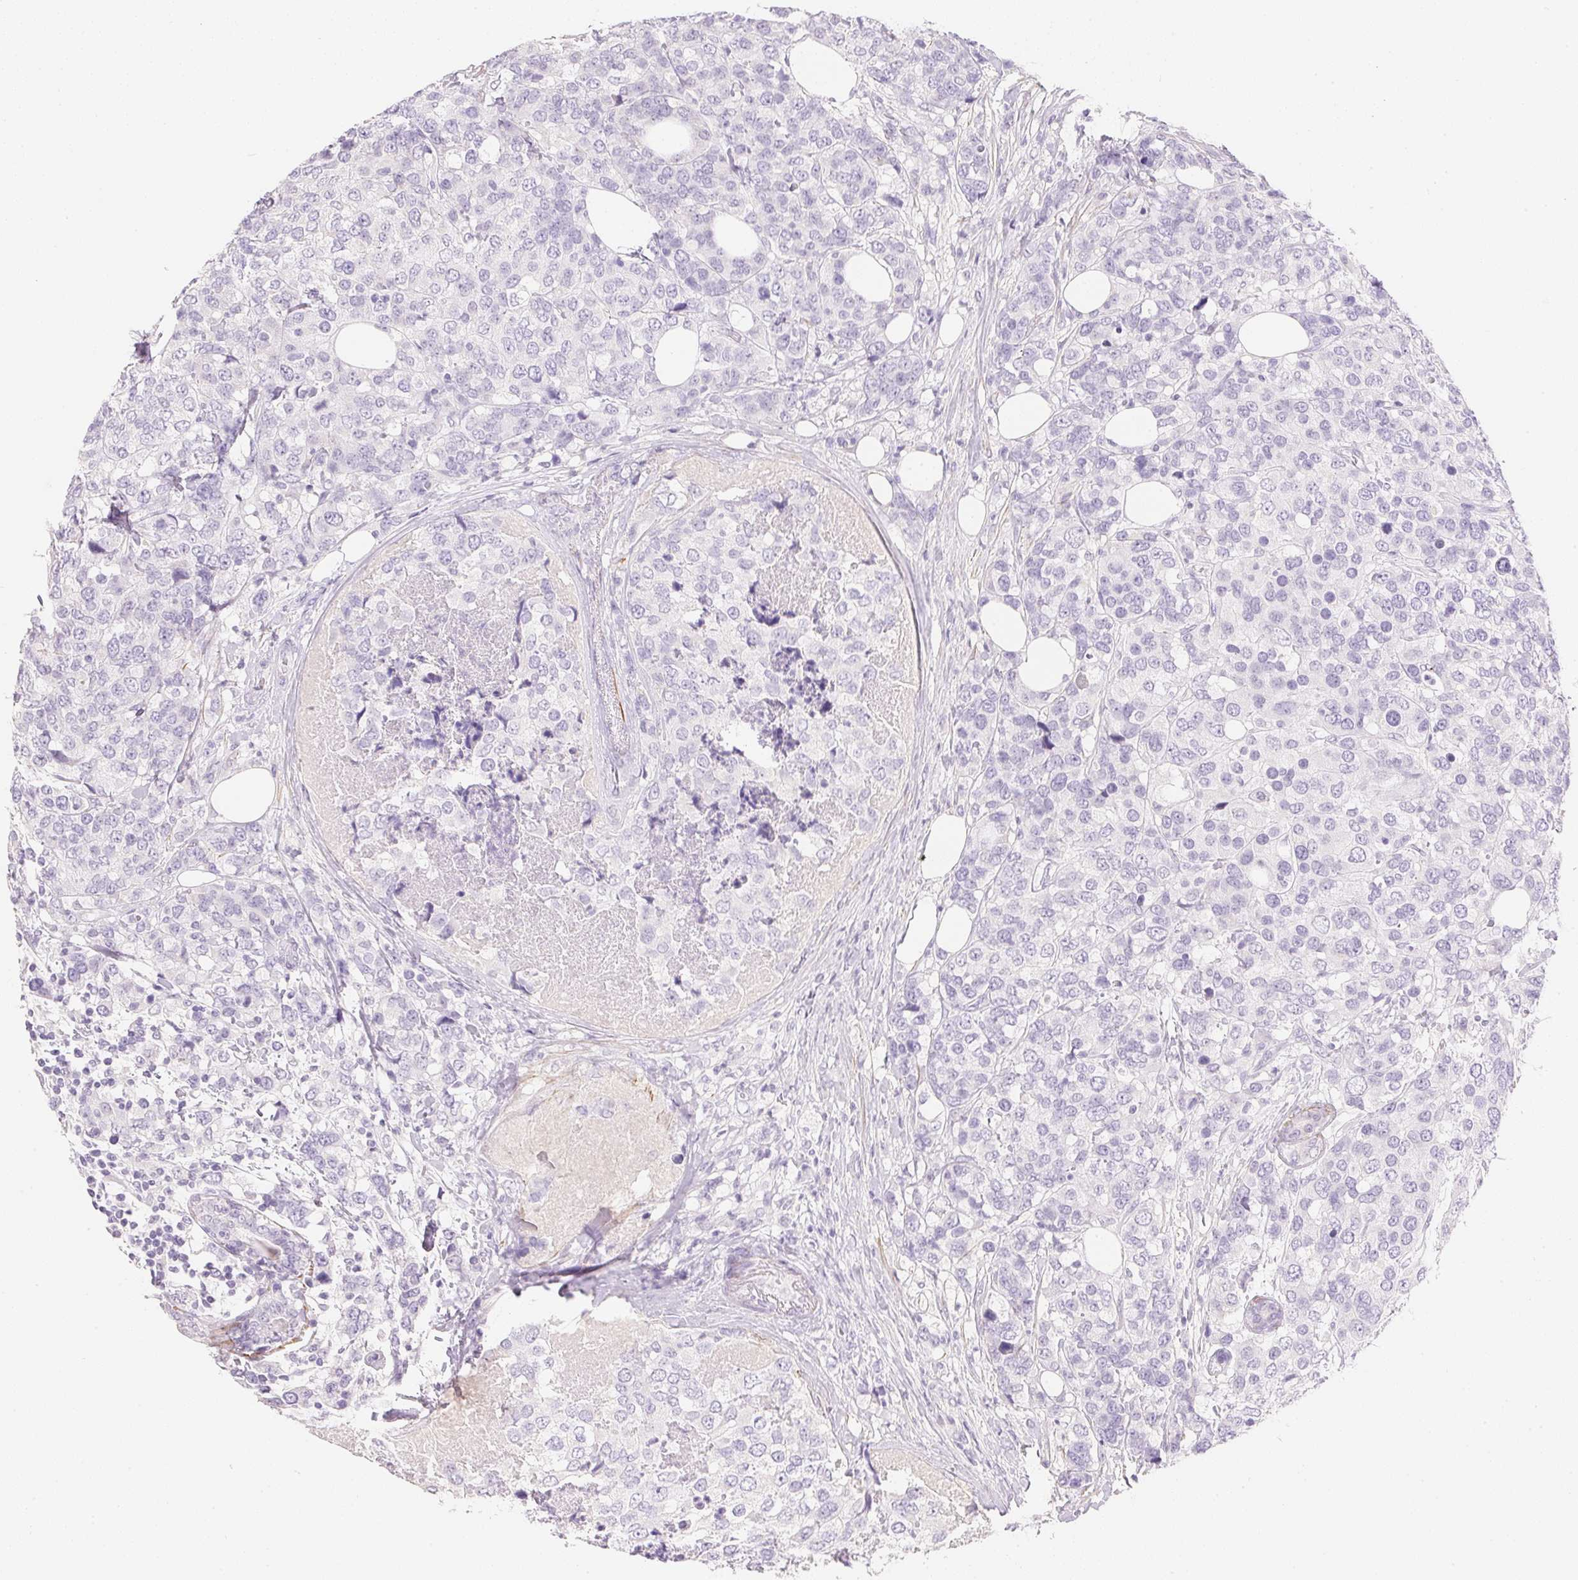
{"staining": {"intensity": "negative", "quantity": "none", "location": "none"}, "tissue": "breast cancer", "cell_type": "Tumor cells", "image_type": "cancer", "snomed": [{"axis": "morphology", "description": "Lobular carcinoma"}, {"axis": "topography", "description": "Breast"}], "caption": "Protein analysis of breast cancer reveals no significant positivity in tumor cells. (DAB (3,3'-diaminobenzidine) immunohistochemistry (IHC) with hematoxylin counter stain).", "gene": "KCNE2", "patient": {"sex": "female", "age": 59}}